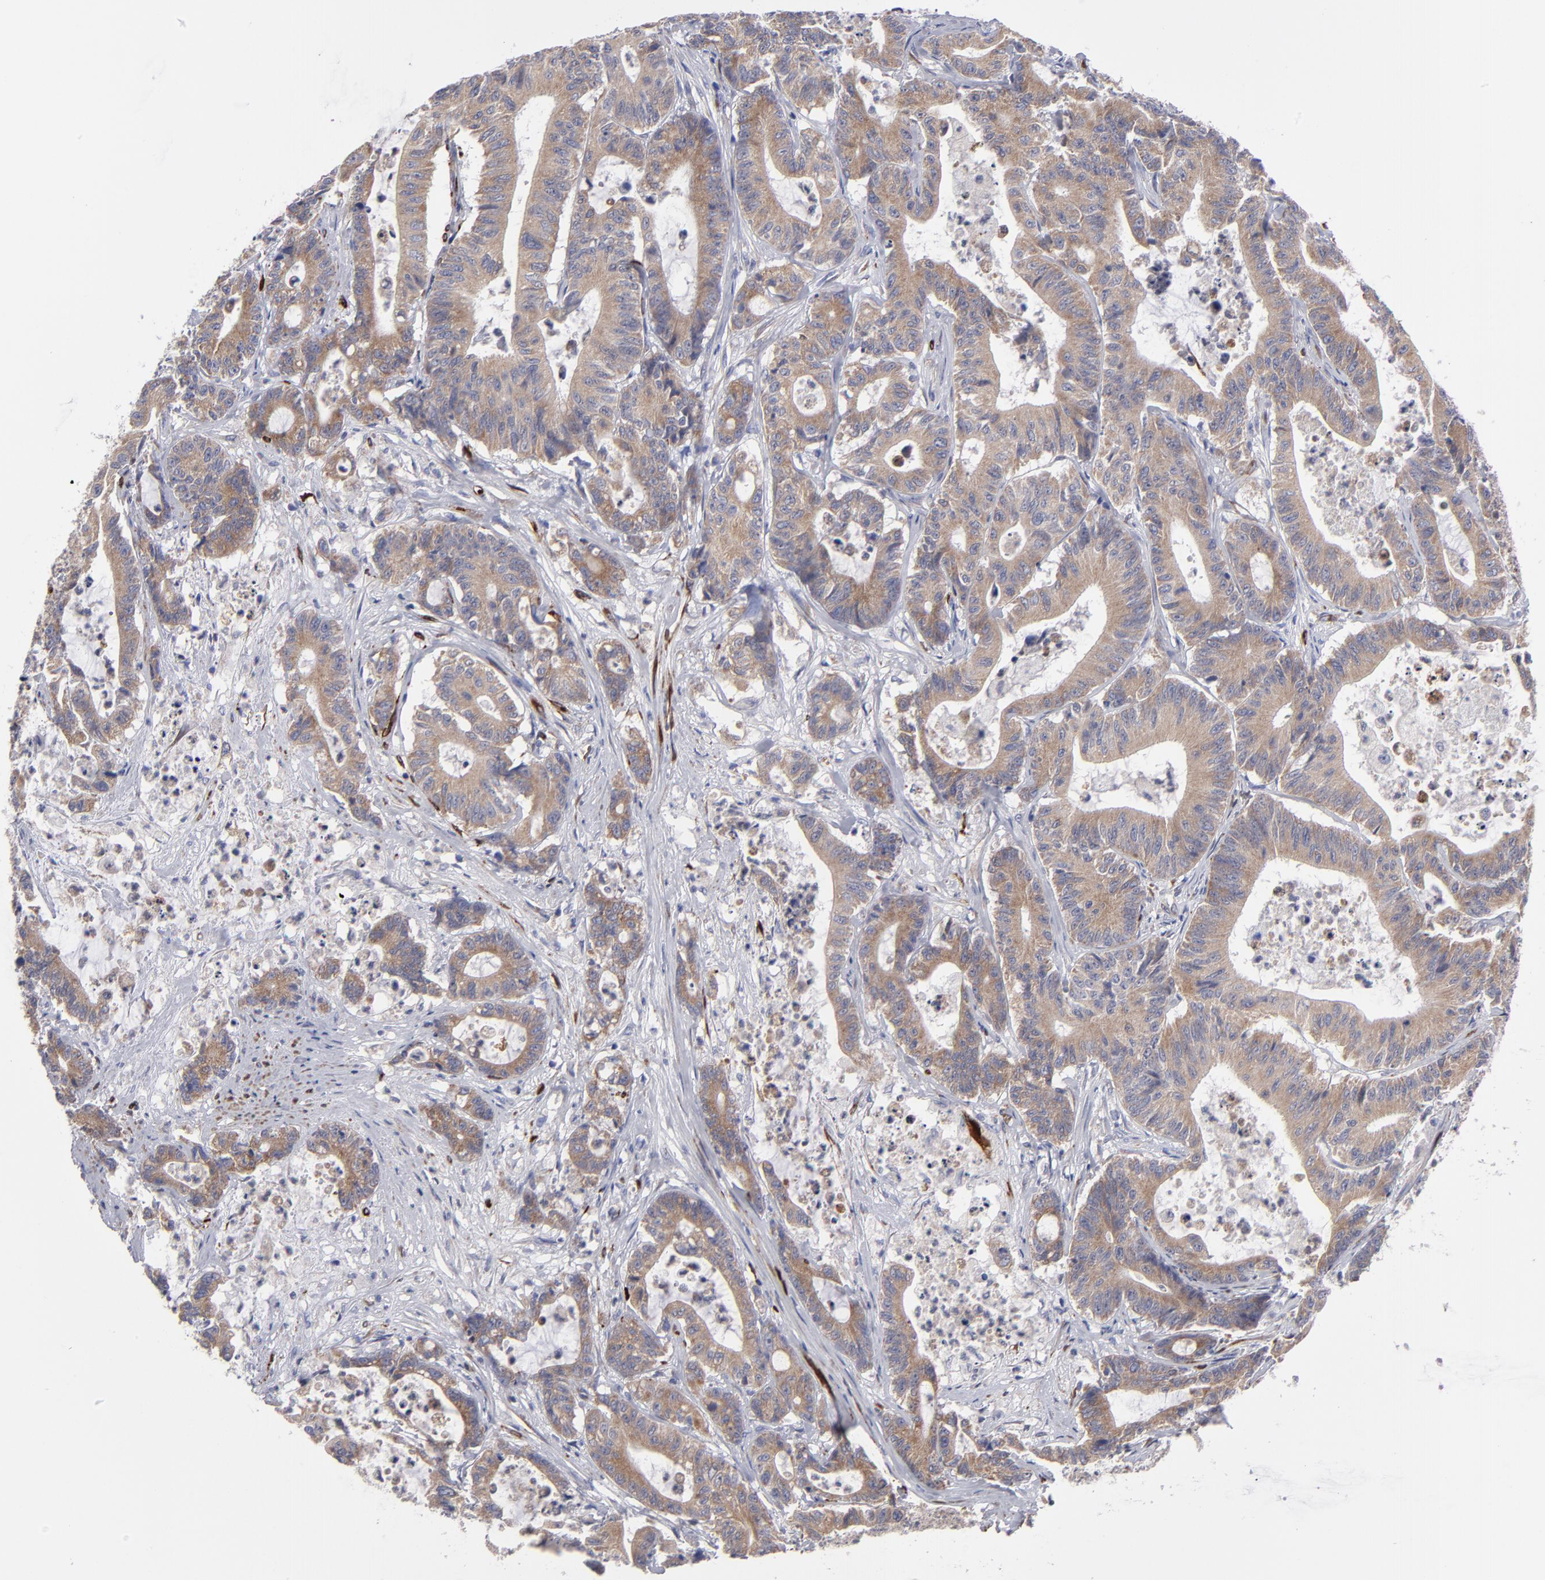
{"staining": {"intensity": "moderate", "quantity": ">75%", "location": "cytoplasmic/membranous"}, "tissue": "colorectal cancer", "cell_type": "Tumor cells", "image_type": "cancer", "snomed": [{"axis": "morphology", "description": "Adenocarcinoma, NOS"}, {"axis": "topography", "description": "Colon"}], "caption": "A photomicrograph of colorectal cancer (adenocarcinoma) stained for a protein exhibits moderate cytoplasmic/membranous brown staining in tumor cells. The staining is performed using DAB brown chromogen to label protein expression. The nuclei are counter-stained blue using hematoxylin.", "gene": "SLMAP", "patient": {"sex": "female", "age": 84}}